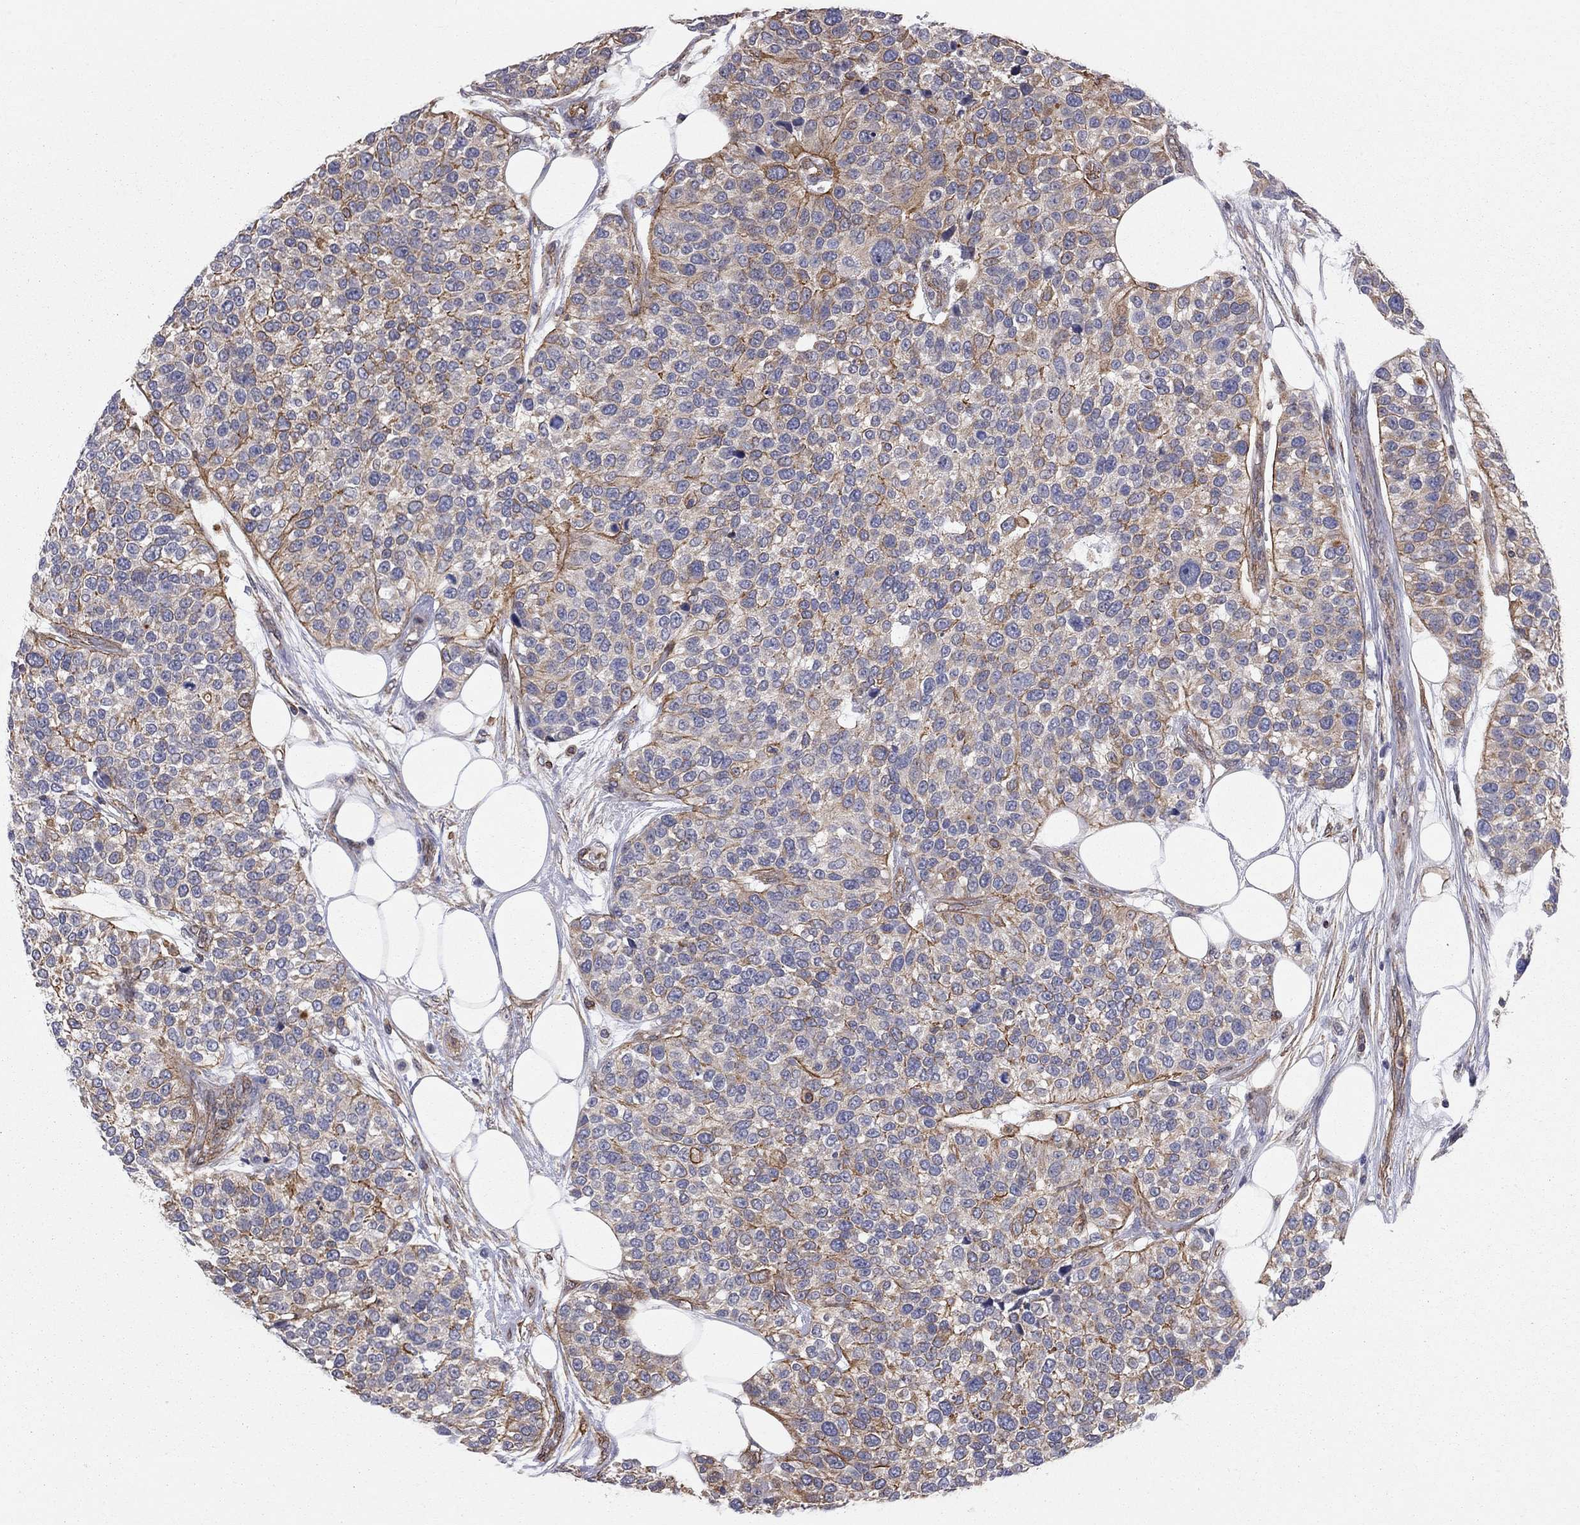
{"staining": {"intensity": "strong", "quantity": "<25%", "location": "cytoplasmic/membranous"}, "tissue": "urothelial cancer", "cell_type": "Tumor cells", "image_type": "cancer", "snomed": [{"axis": "morphology", "description": "Urothelial carcinoma, High grade"}, {"axis": "topography", "description": "Urinary bladder"}], "caption": "Brown immunohistochemical staining in human urothelial cancer shows strong cytoplasmic/membranous expression in about <25% of tumor cells.", "gene": "BICDL2", "patient": {"sex": "male", "age": 77}}